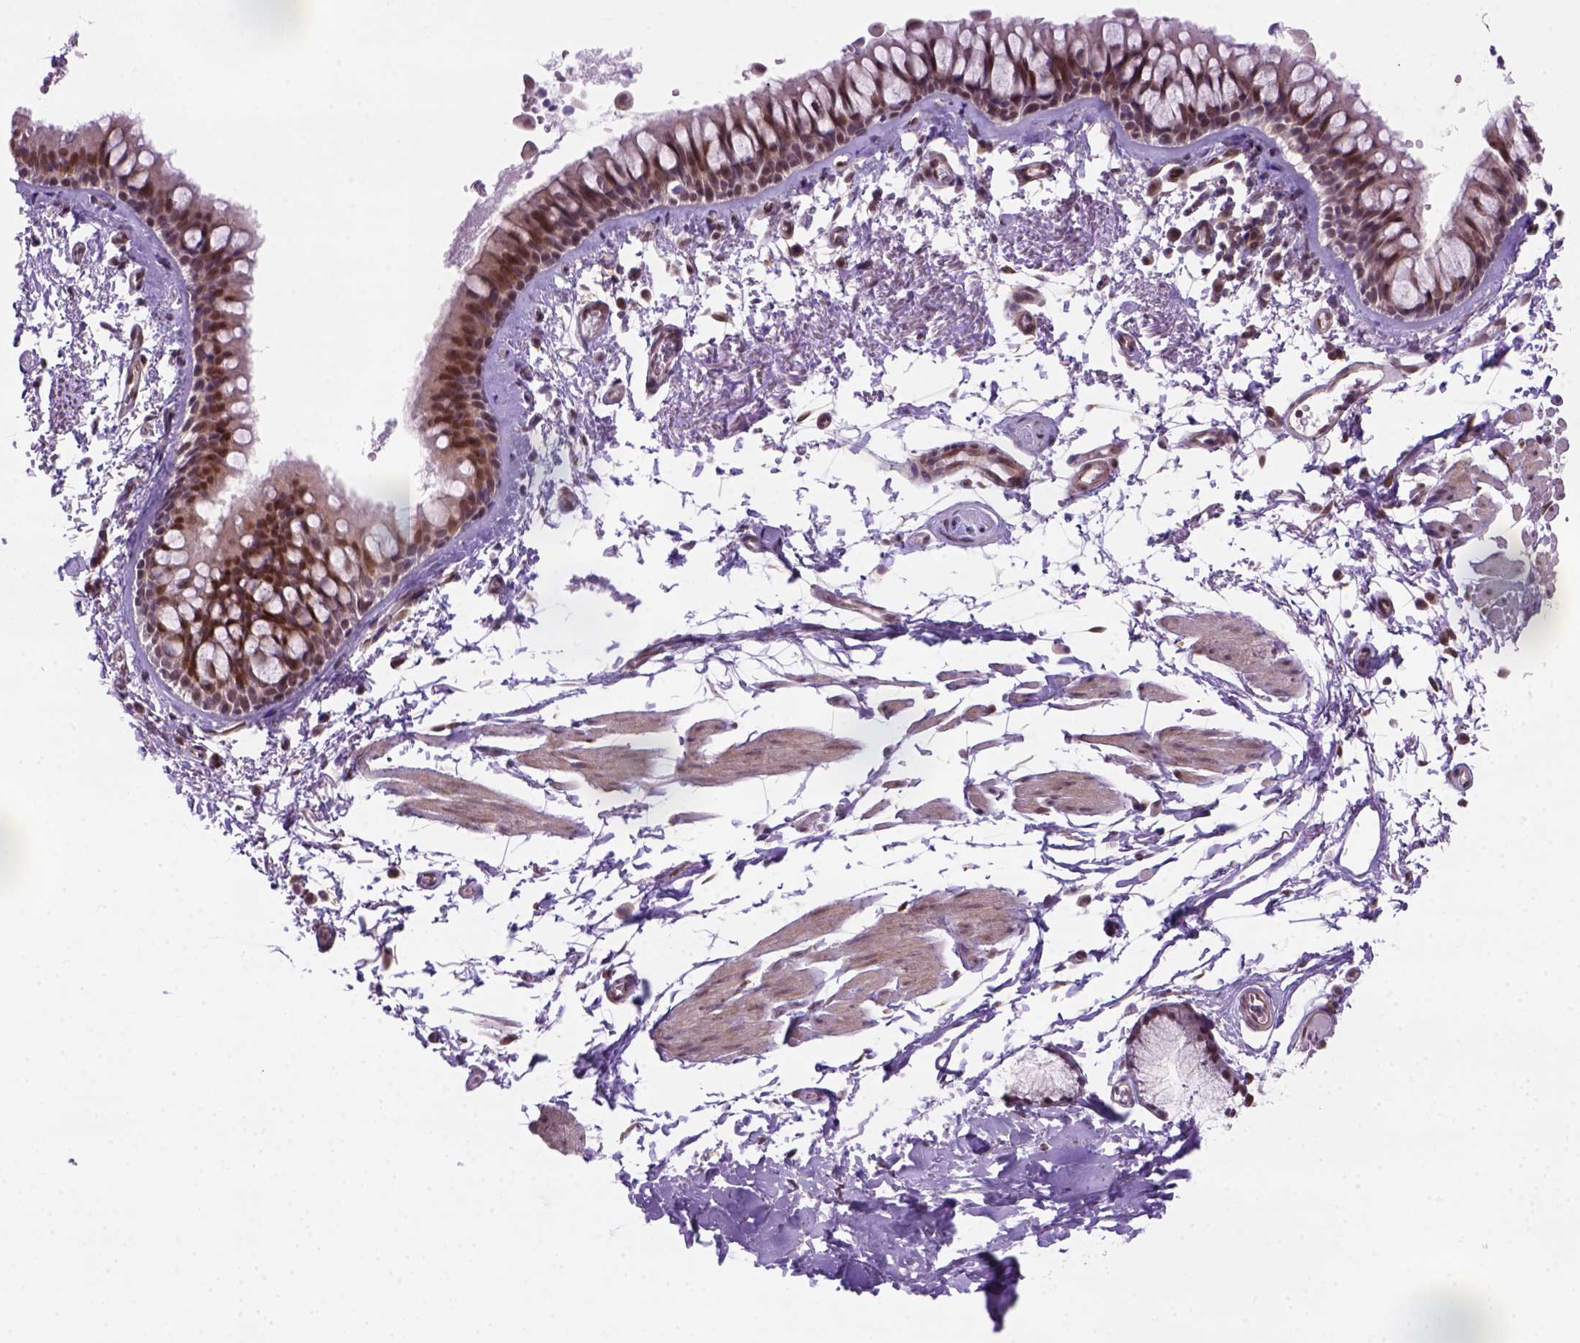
{"staining": {"intensity": "moderate", "quantity": "25%-75%", "location": "cytoplasmic/membranous,nuclear"}, "tissue": "bronchus", "cell_type": "Respiratory epithelial cells", "image_type": "normal", "snomed": [{"axis": "morphology", "description": "Normal tissue, NOS"}, {"axis": "topography", "description": "Cartilage tissue"}, {"axis": "topography", "description": "Bronchus"}], "caption": "Immunohistochemistry (IHC) histopathology image of normal bronchus: human bronchus stained using immunohistochemistry shows medium levels of moderate protein expression localized specifically in the cytoplasmic/membranous,nuclear of respiratory epithelial cells, appearing as a cytoplasmic/membranous,nuclear brown color.", "gene": "MGMT", "patient": {"sex": "female", "age": 79}}